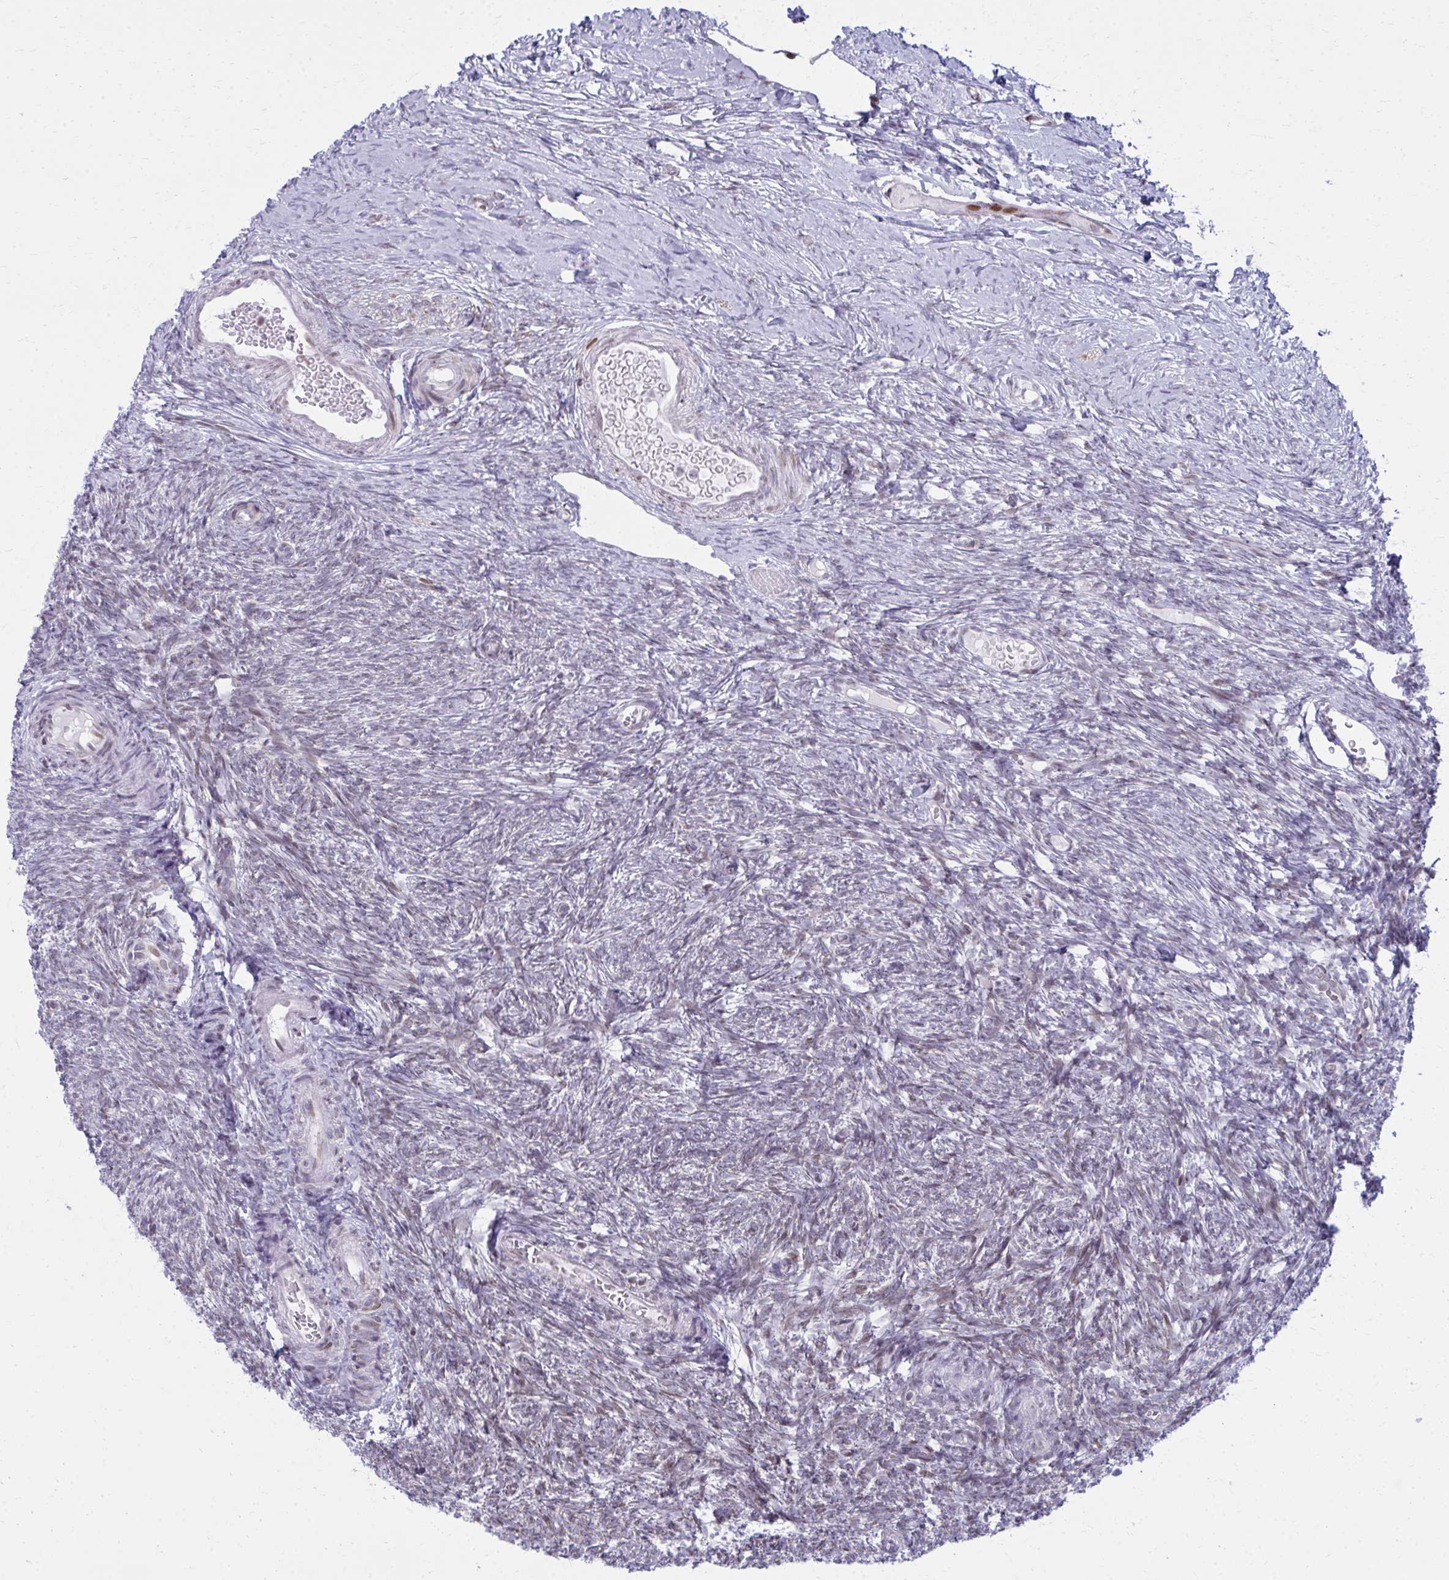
{"staining": {"intensity": "weak", "quantity": "<25%", "location": "nuclear"}, "tissue": "ovary", "cell_type": "Ovarian stroma cells", "image_type": "normal", "snomed": [{"axis": "morphology", "description": "Normal tissue, NOS"}, {"axis": "topography", "description": "Ovary"}], "caption": "Ovarian stroma cells show no significant expression in unremarkable ovary. (IHC, brightfield microscopy, high magnification).", "gene": "AP5M1", "patient": {"sex": "female", "age": 39}}